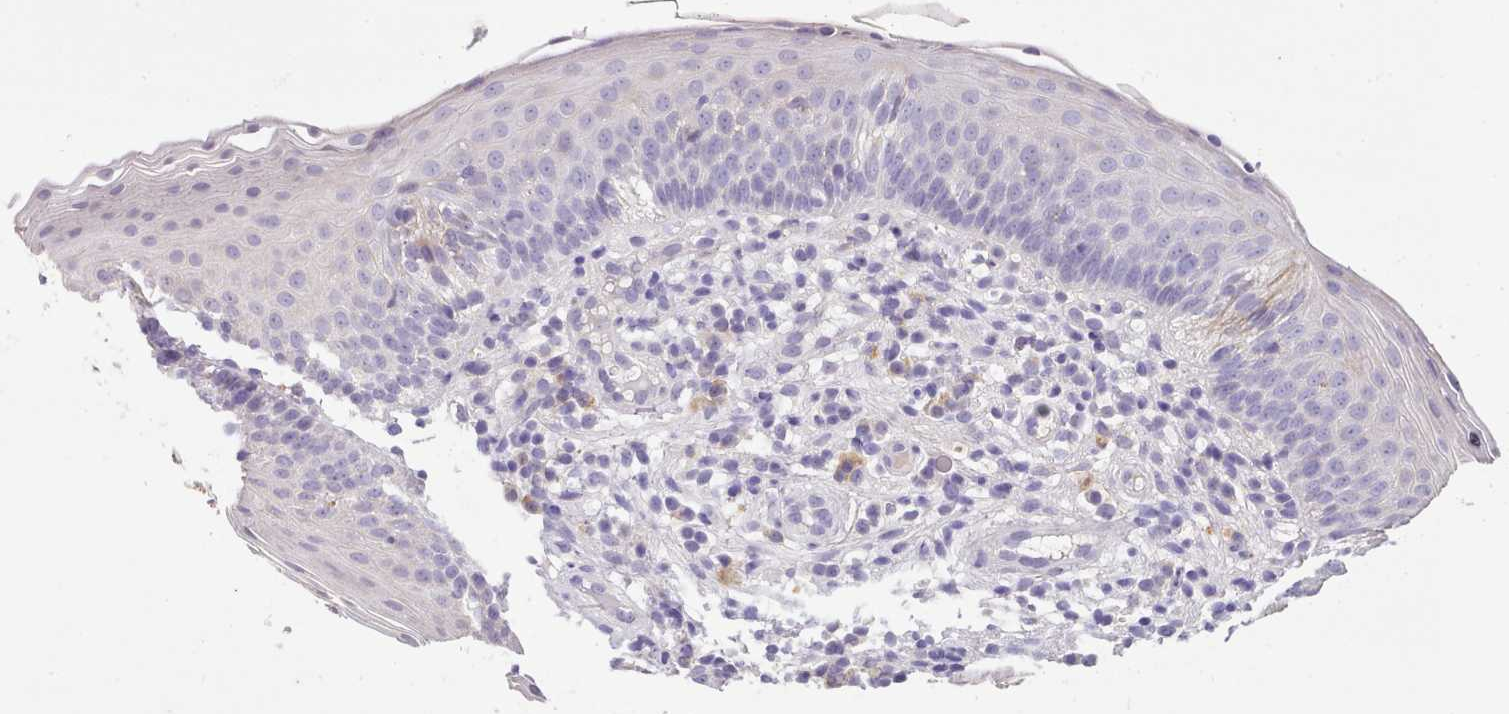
{"staining": {"intensity": "negative", "quantity": "none", "location": "none"}, "tissue": "oral mucosa", "cell_type": "Squamous epithelial cells", "image_type": "normal", "snomed": [{"axis": "morphology", "description": "Normal tissue, NOS"}, {"axis": "topography", "description": "Oral tissue"}], "caption": "Protein analysis of unremarkable oral mucosa reveals no significant staining in squamous epithelial cells.", "gene": "FAM83E", "patient": {"sex": "male", "age": 46}}